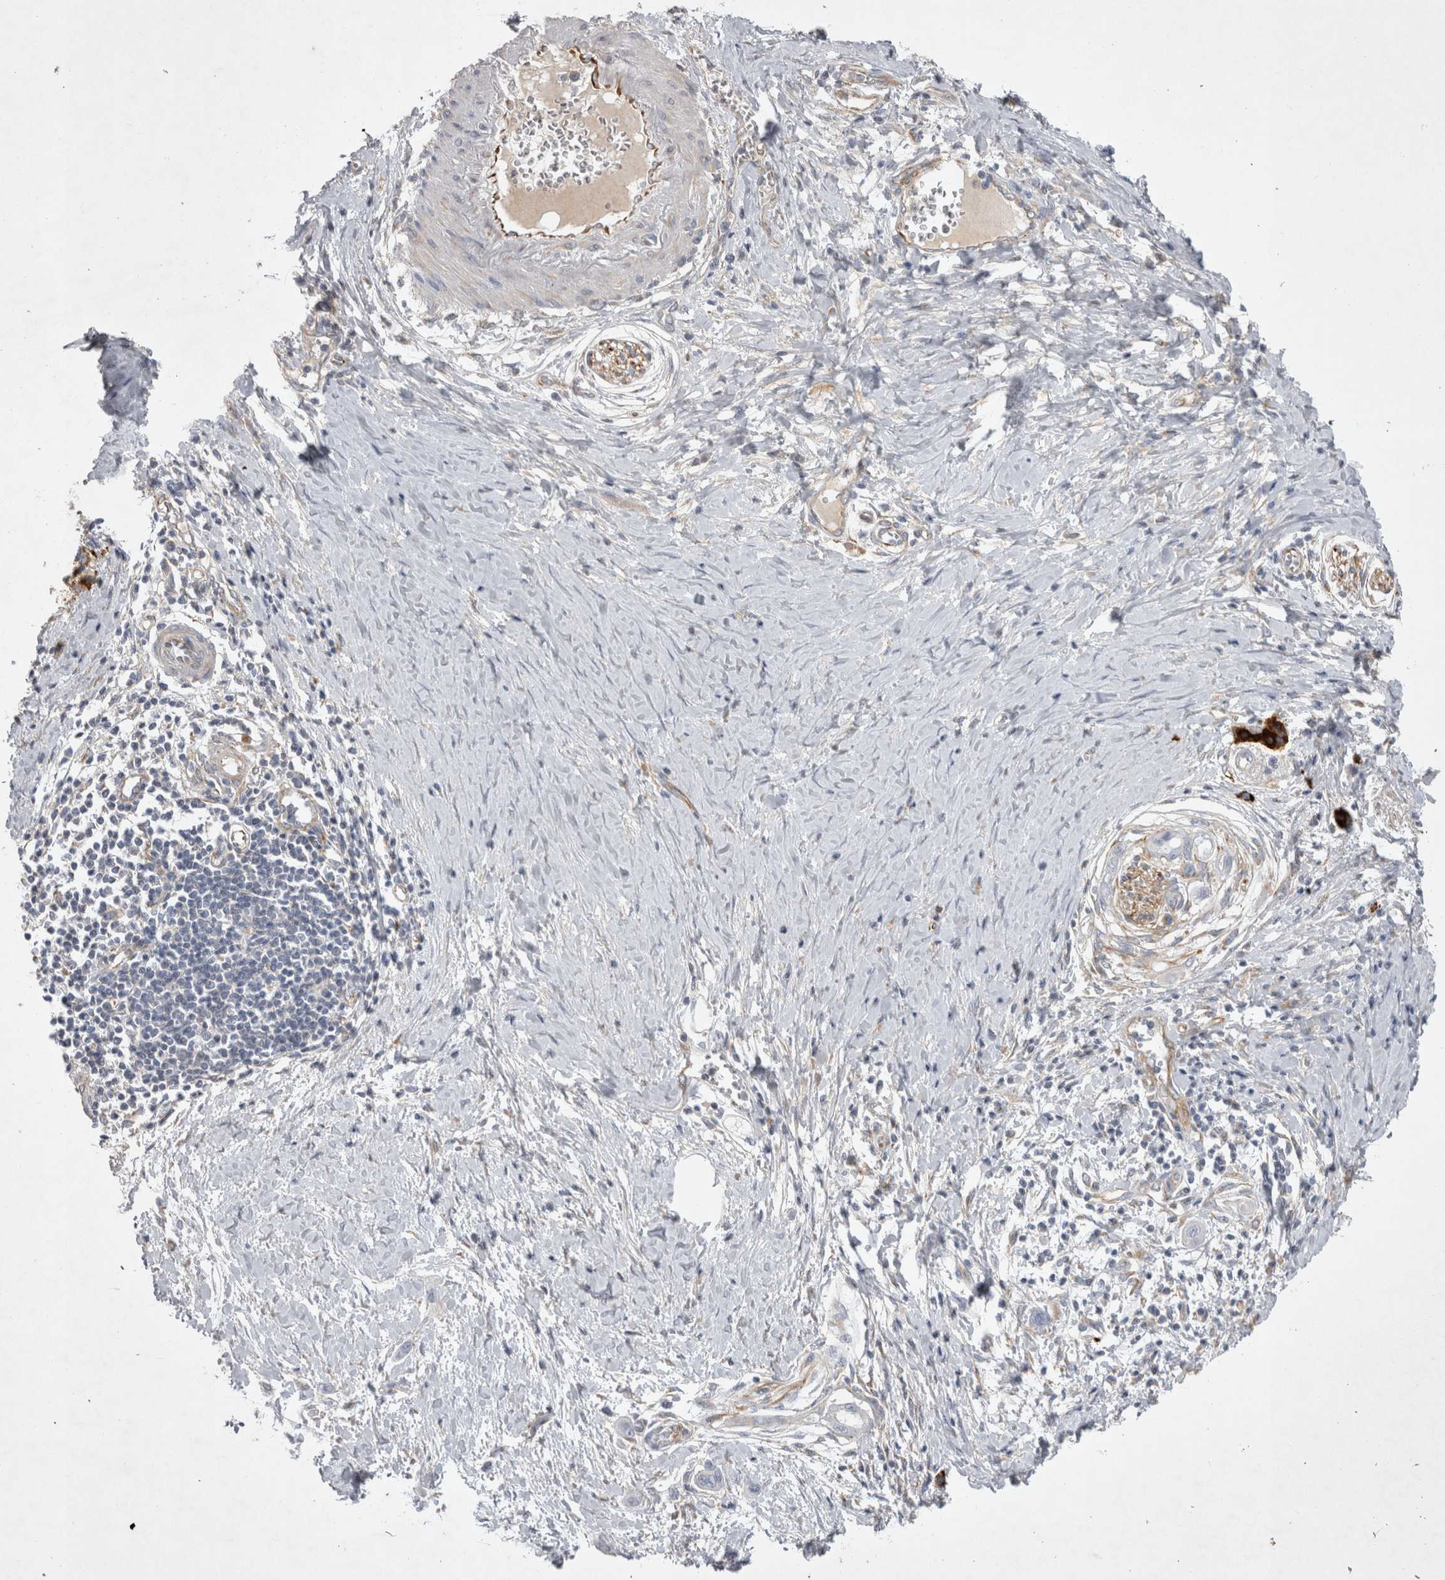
{"staining": {"intensity": "negative", "quantity": "none", "location": "none"}, "tissue": "pancreatic cancer", "cell_type": "Tumor cells", "image_type": "cancer", "snomed": [{"axis": "morphology", "description": "Adenocarcinoma, NOS"}, {"axis": "topography", "description": "Pancreas"}], "caption": "A photomicrograph of human pancreatic adenocarcinoma is negative for staining in tumor cells.", "gene": "STRADB", "patient": {"sex": "male", "age": 59}}